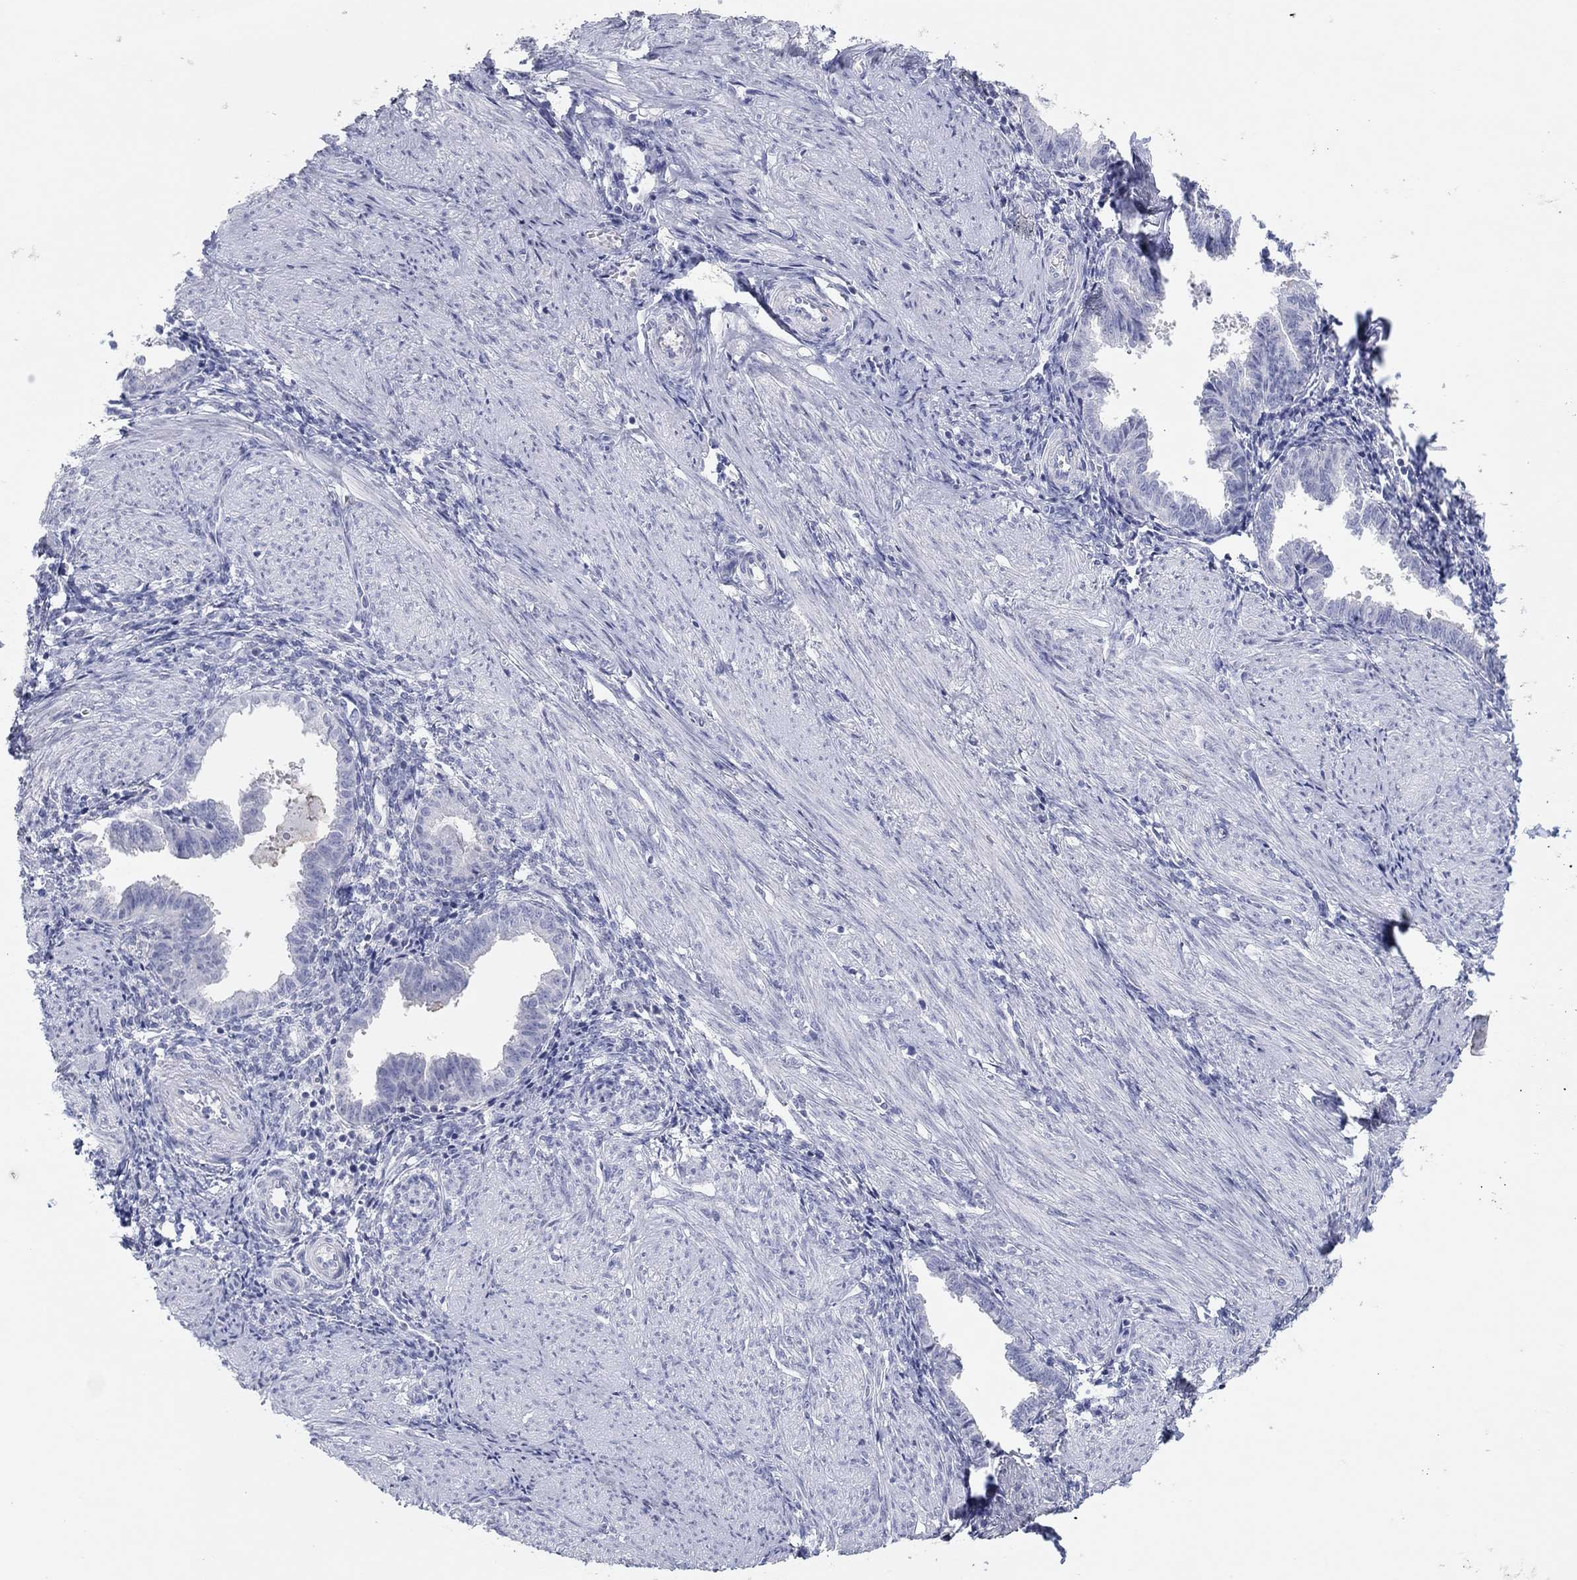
{"staining": {"intensity": "negative", "quantity": "none", "location": "none"}, "tissue": "endometrium", "cell_type": "Cells in endometrial stroma", "image_type": "normal", "snomed": [{"axis": "morphology", "description": "Normal tissue, NOS"}, {"axis": "topography", "description": "Endometrium"}], "caption": "This image is of normal endometrium stained with immunohistochemistry (IHC) to label a protein in brown with the nuclei are counter-stained blue. There is no positivity in cells in endometrial stroma. (IHC, brightfield microscopy, high magnification).", "gene": "CPNE6", "patient": {"sex": "female", "age": 37}}